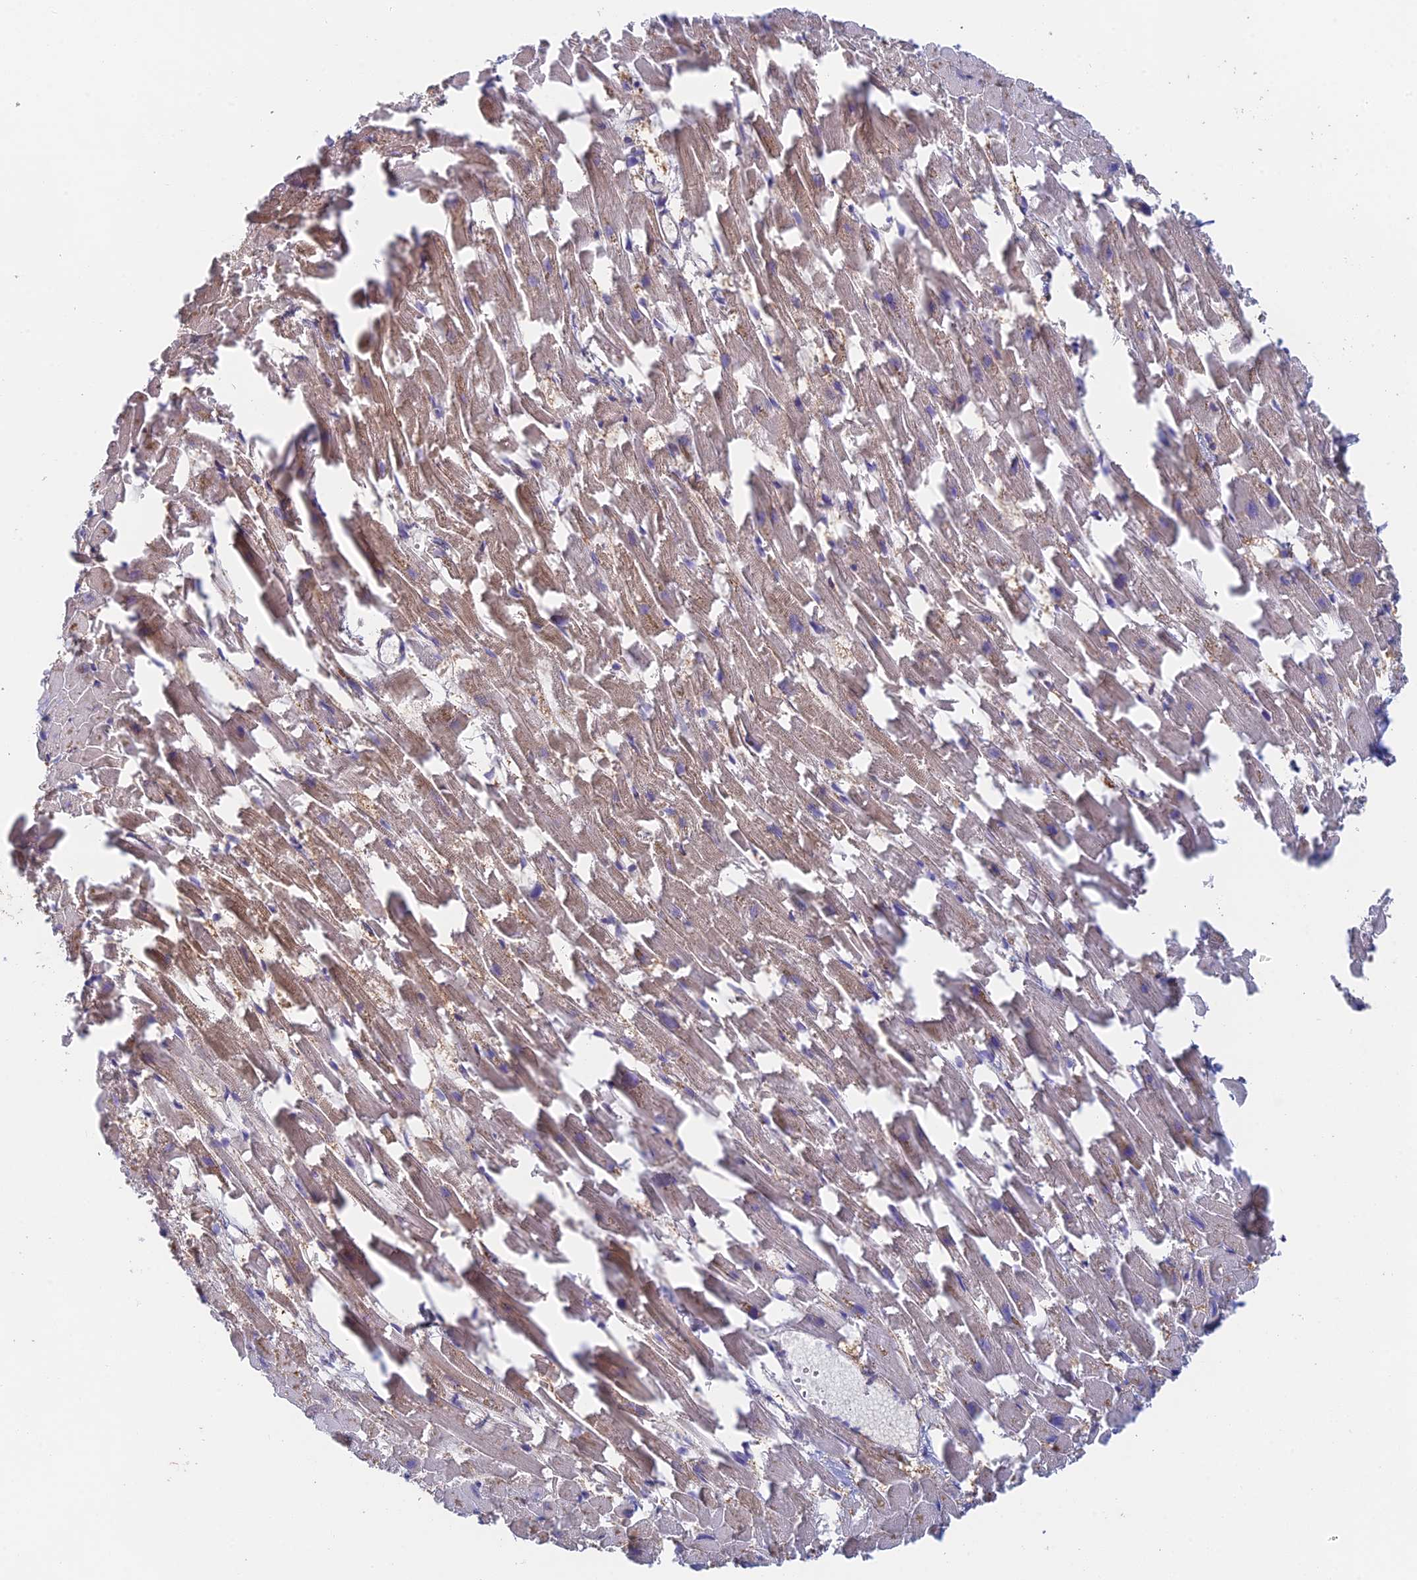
{"staining": {"intensity": "moderate", "quantity": ">75%", "location": "cytoplasmic/membranous"}, "tissue": "heart muscle", "cell_type": "Cardiomyocytes", "image_type": "normal", "snomed": [{"axis": "morphology", "description": "Normal tissue, NOS"}, {"axis": "topography", "description": "Heart"}], "caption": "Immunohistochemical staining of unremarkable human heart muscle displays moderate cytoplasmic/membranous protein positivity in approximately >75% of cardiomyocytes. (IHC, brightfield microscopy, high magnification).", "gene": "MRPL17", "patient": {"sex": "female", "age": 64}}